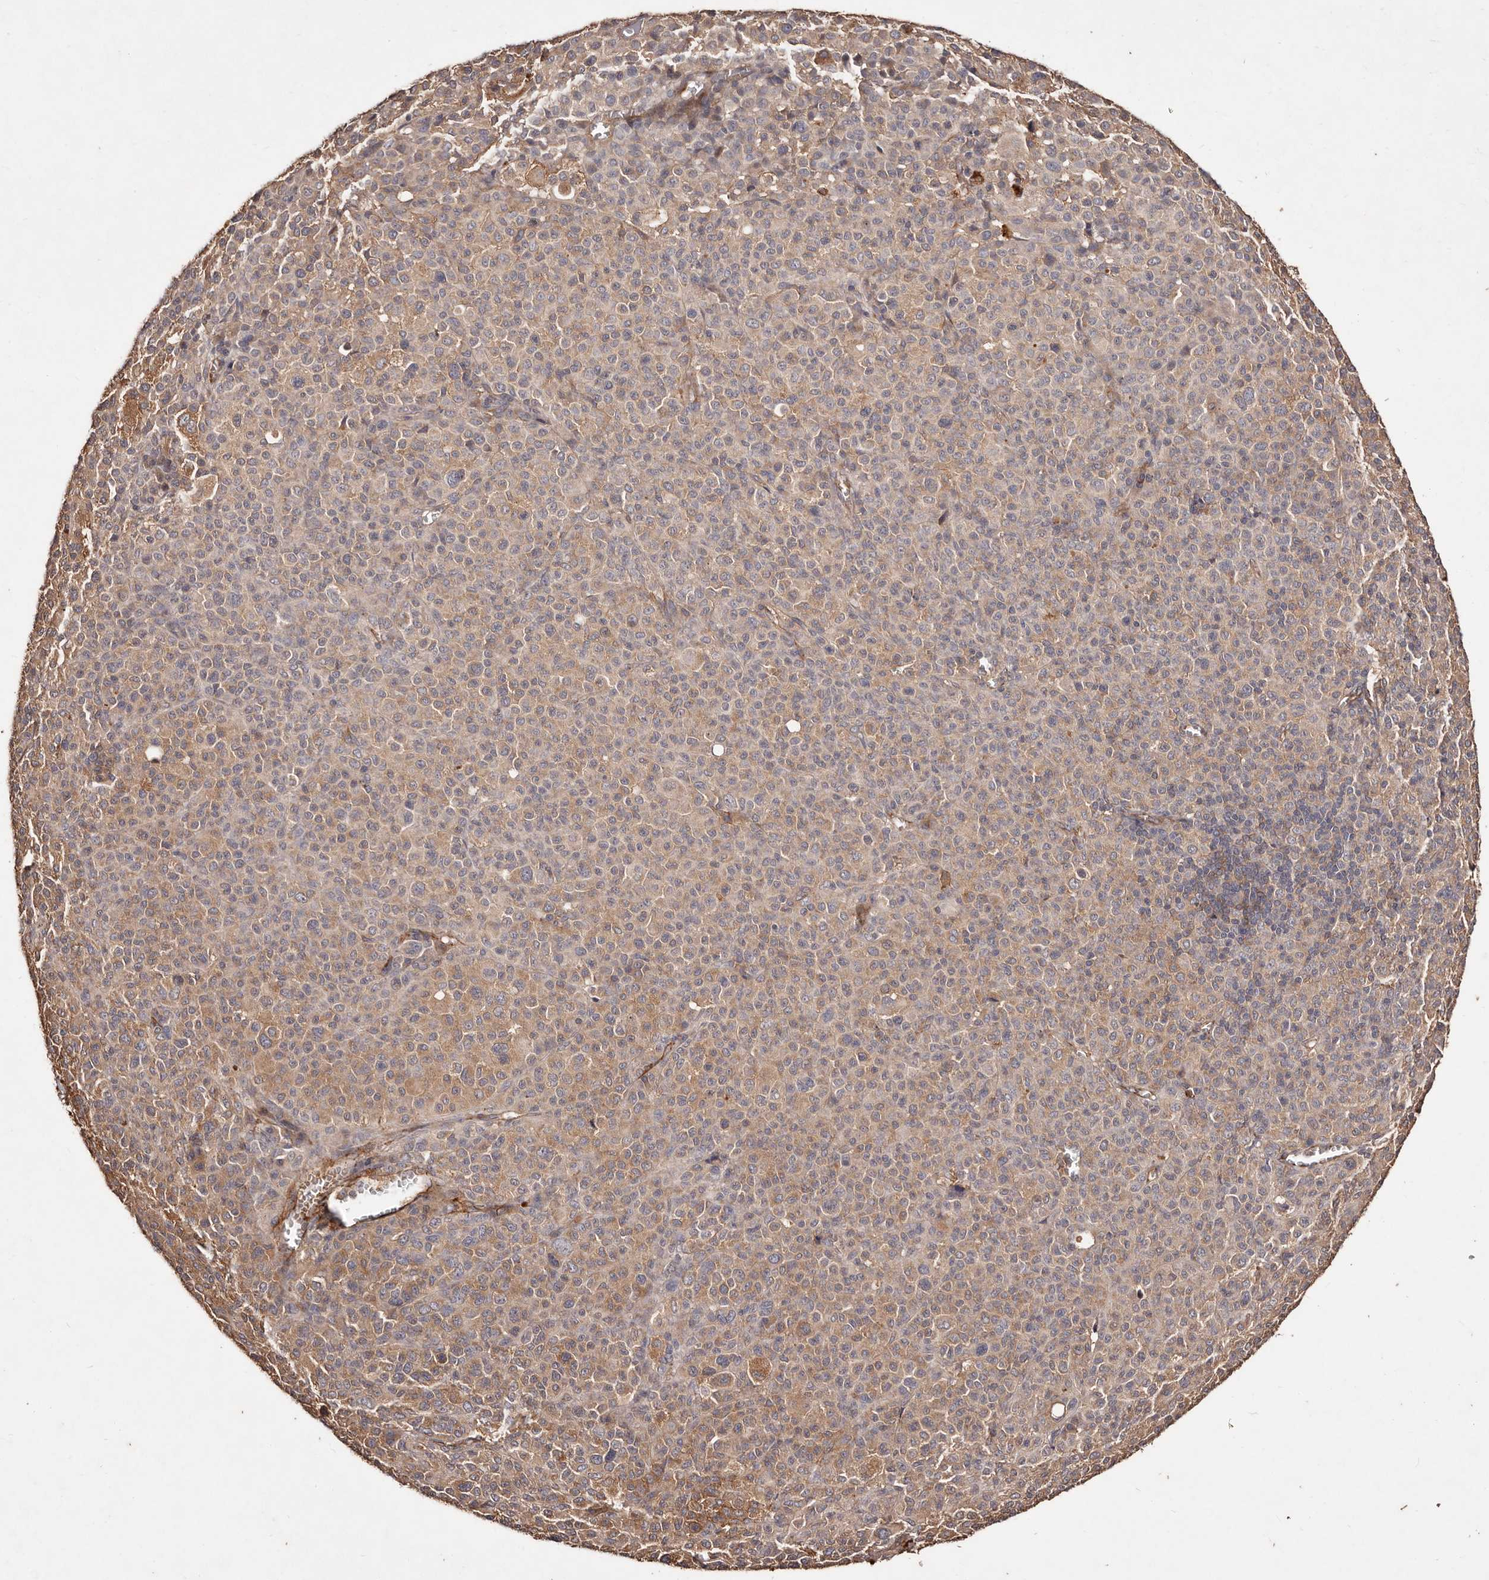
{"staining": {"intensity": "weak", "quantity": ">75%", "location": "cytoplasmic/membranous"}, "tissue": "melanoma", "cell_type": "Tumor cells", "image_type": "cancer", "snomed": [{"axis": "morphology", "description": "Malignant melanoma, Metastatic site"}, {"axis": "topography", "description": "Skin"}], "caption": "DAB (3,3'-diaminobenzidine) immunohistochemical staining of human malignant melanoma (metastatic site) shows weak cytoplasmic/membranous protein expression in approximately >75% of tumor cells.", "gene": "CCL14", "patient": {"sex": "female", "age": 74}}